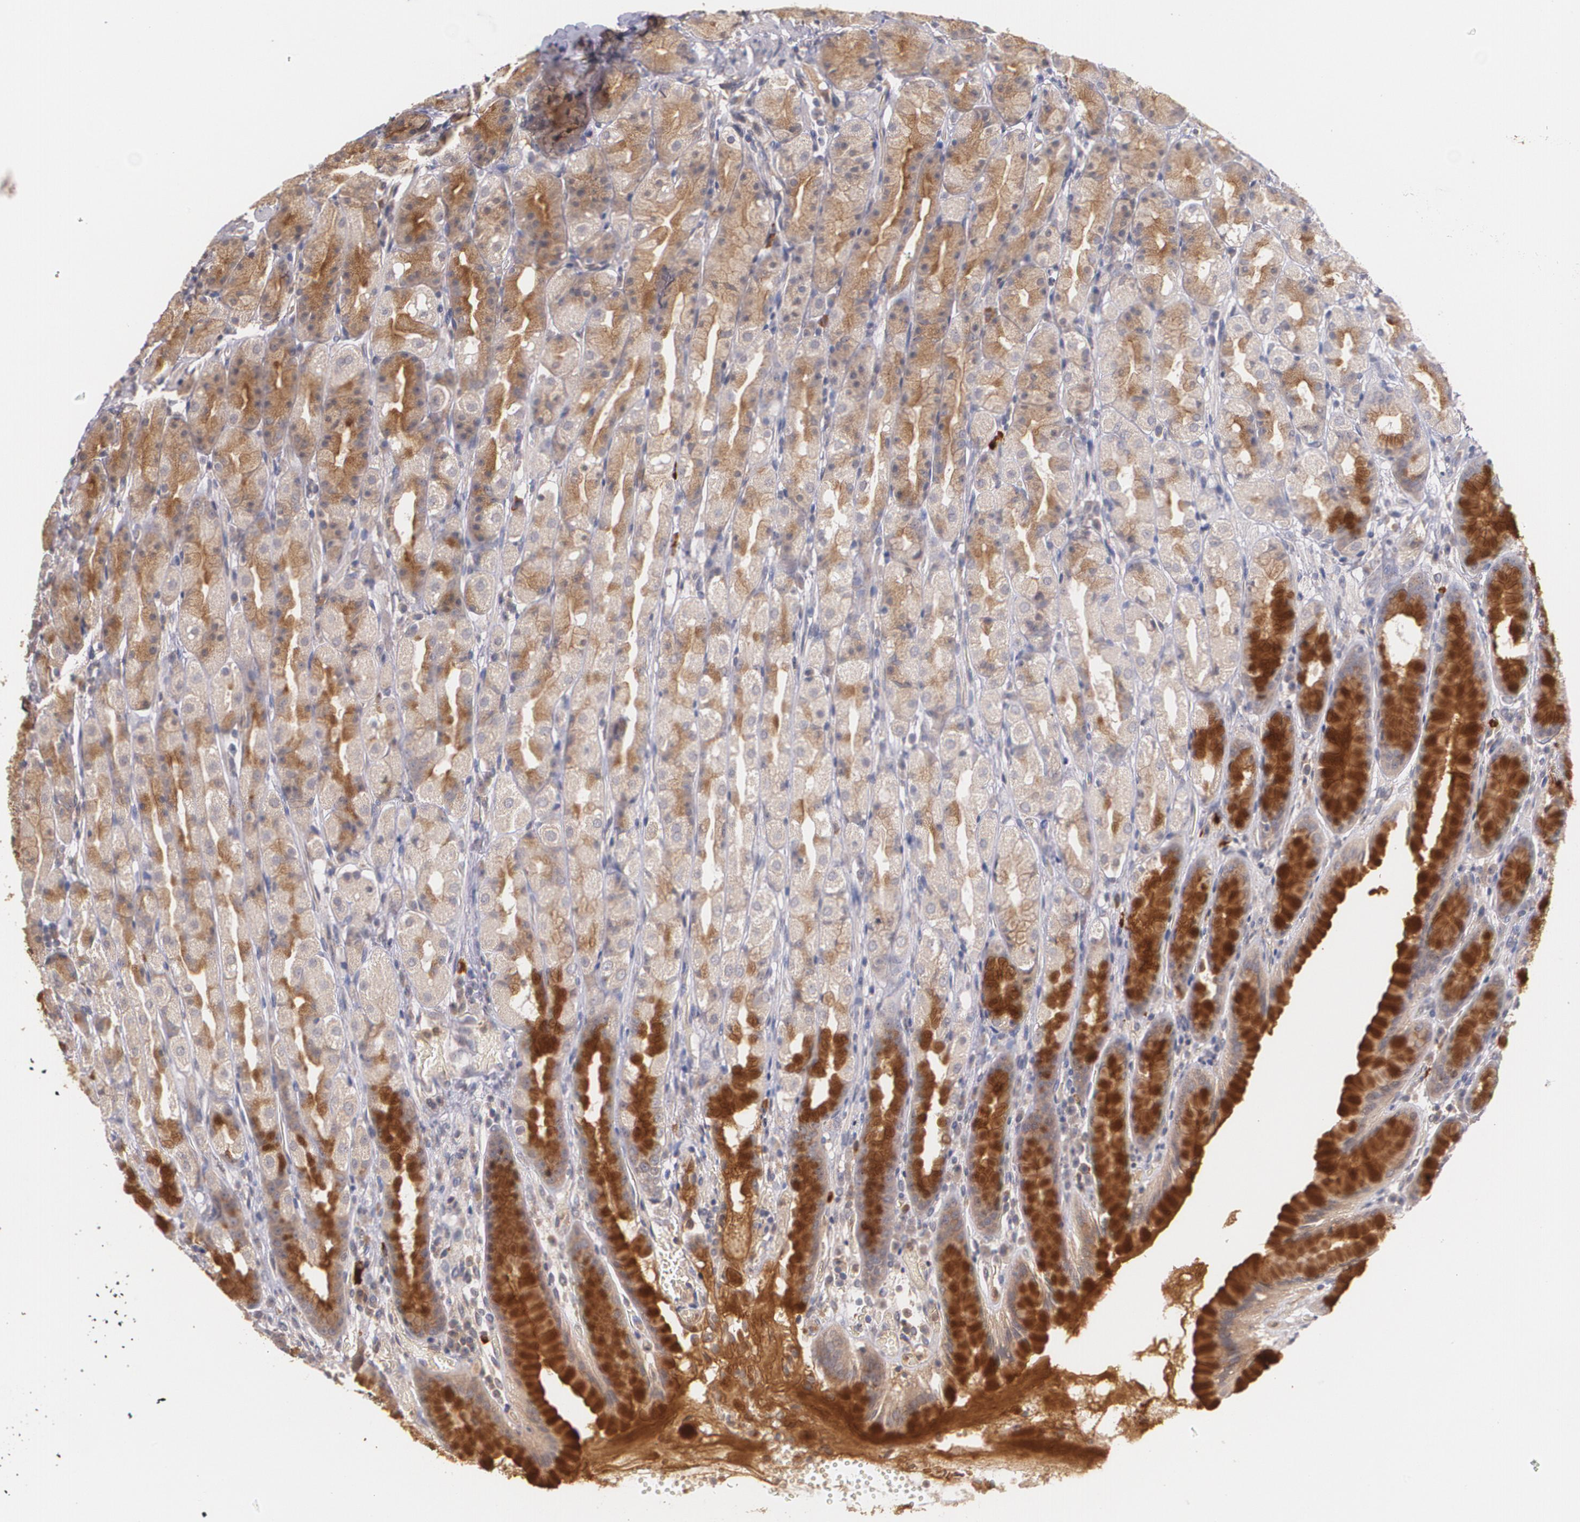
{"staining": {"intensity": "strong", "quantity": "25%-75%", "location": "cytoplasmic/membranous"}, "tissue": "stomach", "cell_type": "Glandular cells", "image_type": "normal", "snomed": [{"axis": "morphology", "description": "Normal tissue, NOS"}, {"axis": "topography", "description": "Stomach, upper"}], "caption": "Strong cytoplasmic/membranous positivity for a protein is identified in approximately 25%-75% of glandular cells of normal stomach using immunohistochemistry.", "gene": "IFNGR2", "patient": {"sex": "male", "age": 68}}